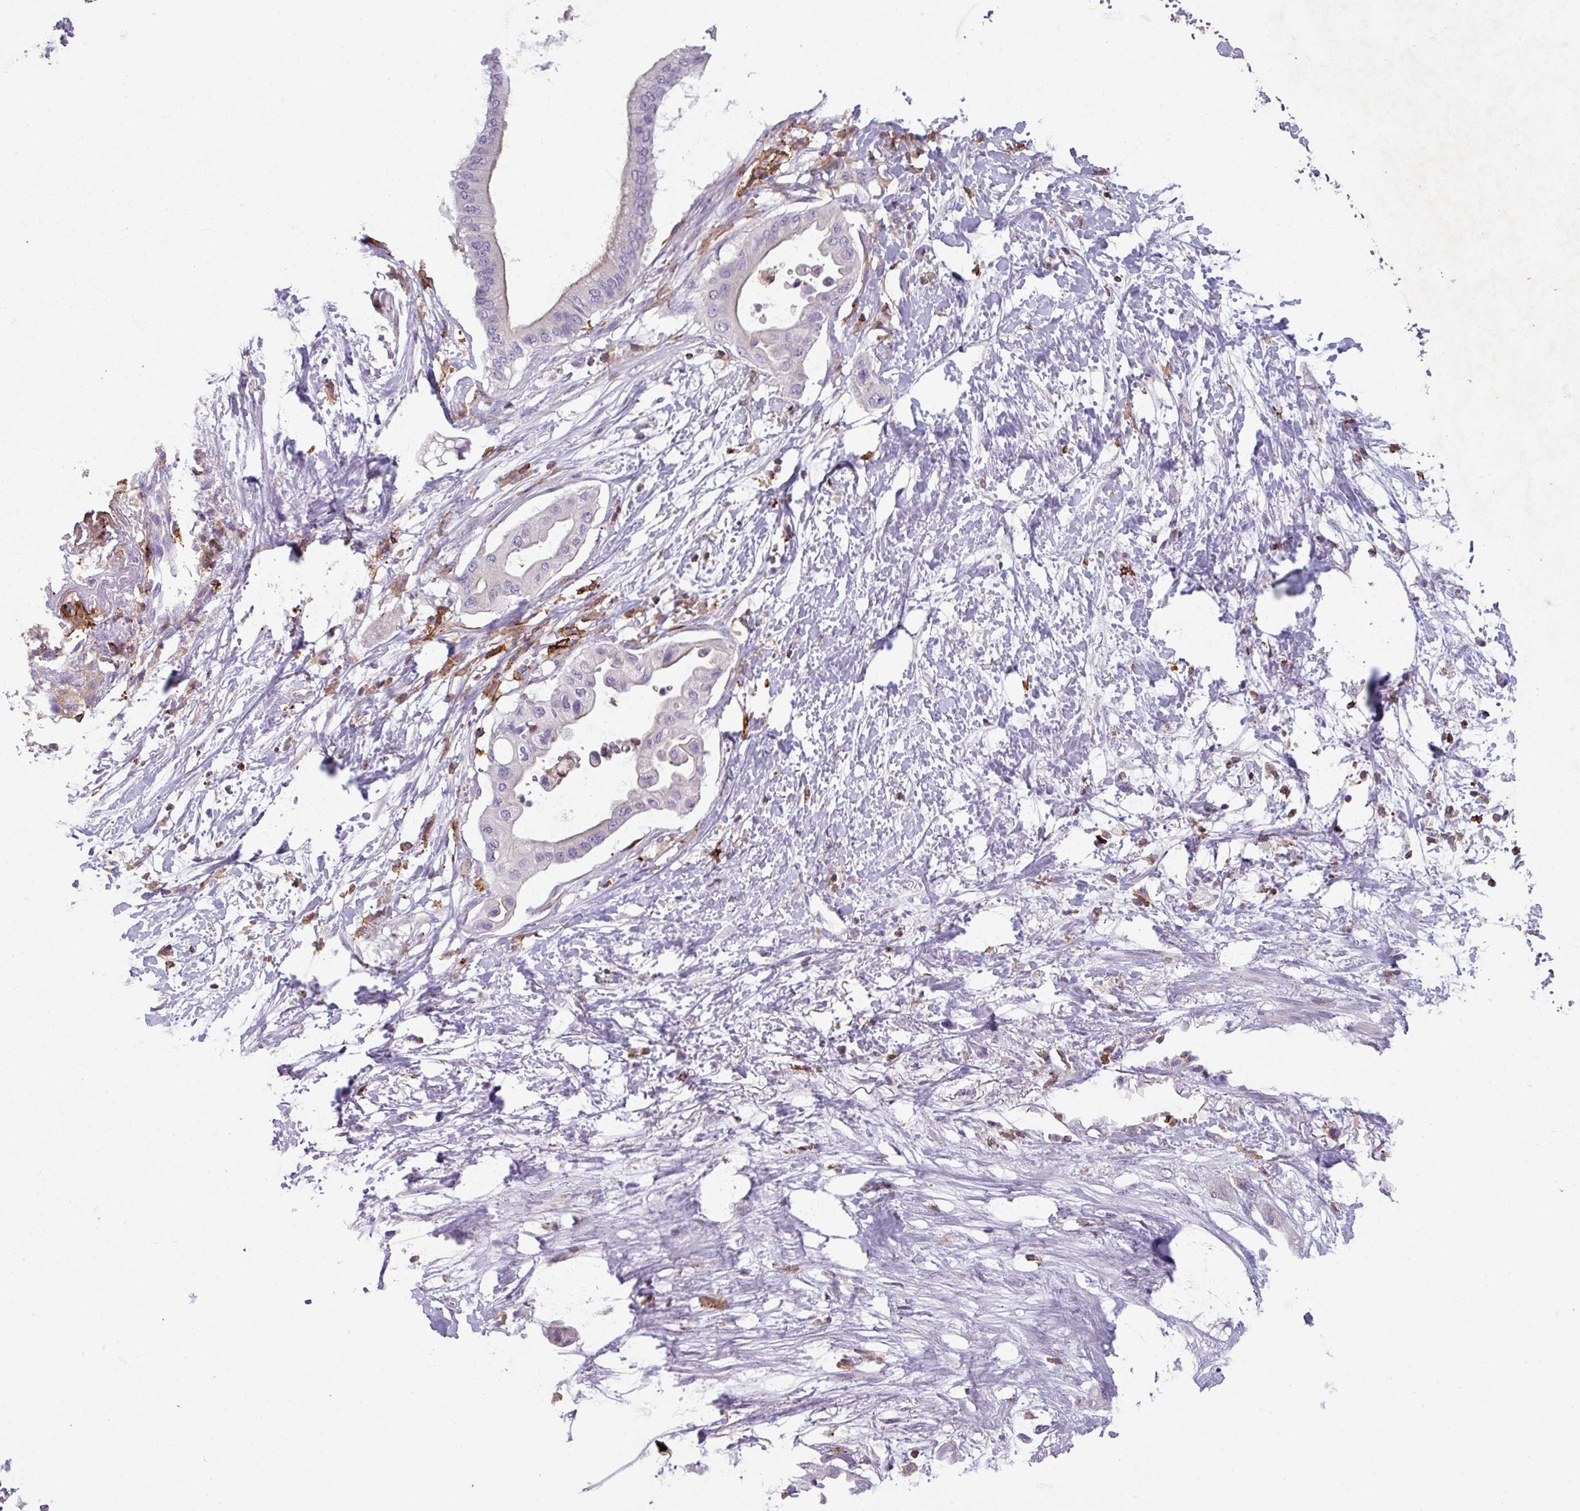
{"staining": {"intensity": "negative", "quantity": "none", "location": "none"}, "tissue": "pancreatic cancer", "cell_type": "Tumor cells", "image_type": "cancer", "snomed": [{"axis": "morphology", "description": "Adenocarcinoma, NOS"}, {"axis": "topography", "description": "Pancreas"}], "caption": "Immunohistochemistry (IHC) image of pancreatic adenocarcinoma stained for a protein (brown), which demonstrates no expression in tumor cells.", "gene": "NEDD9", "patient": {"sex": "male", "age": 68}}